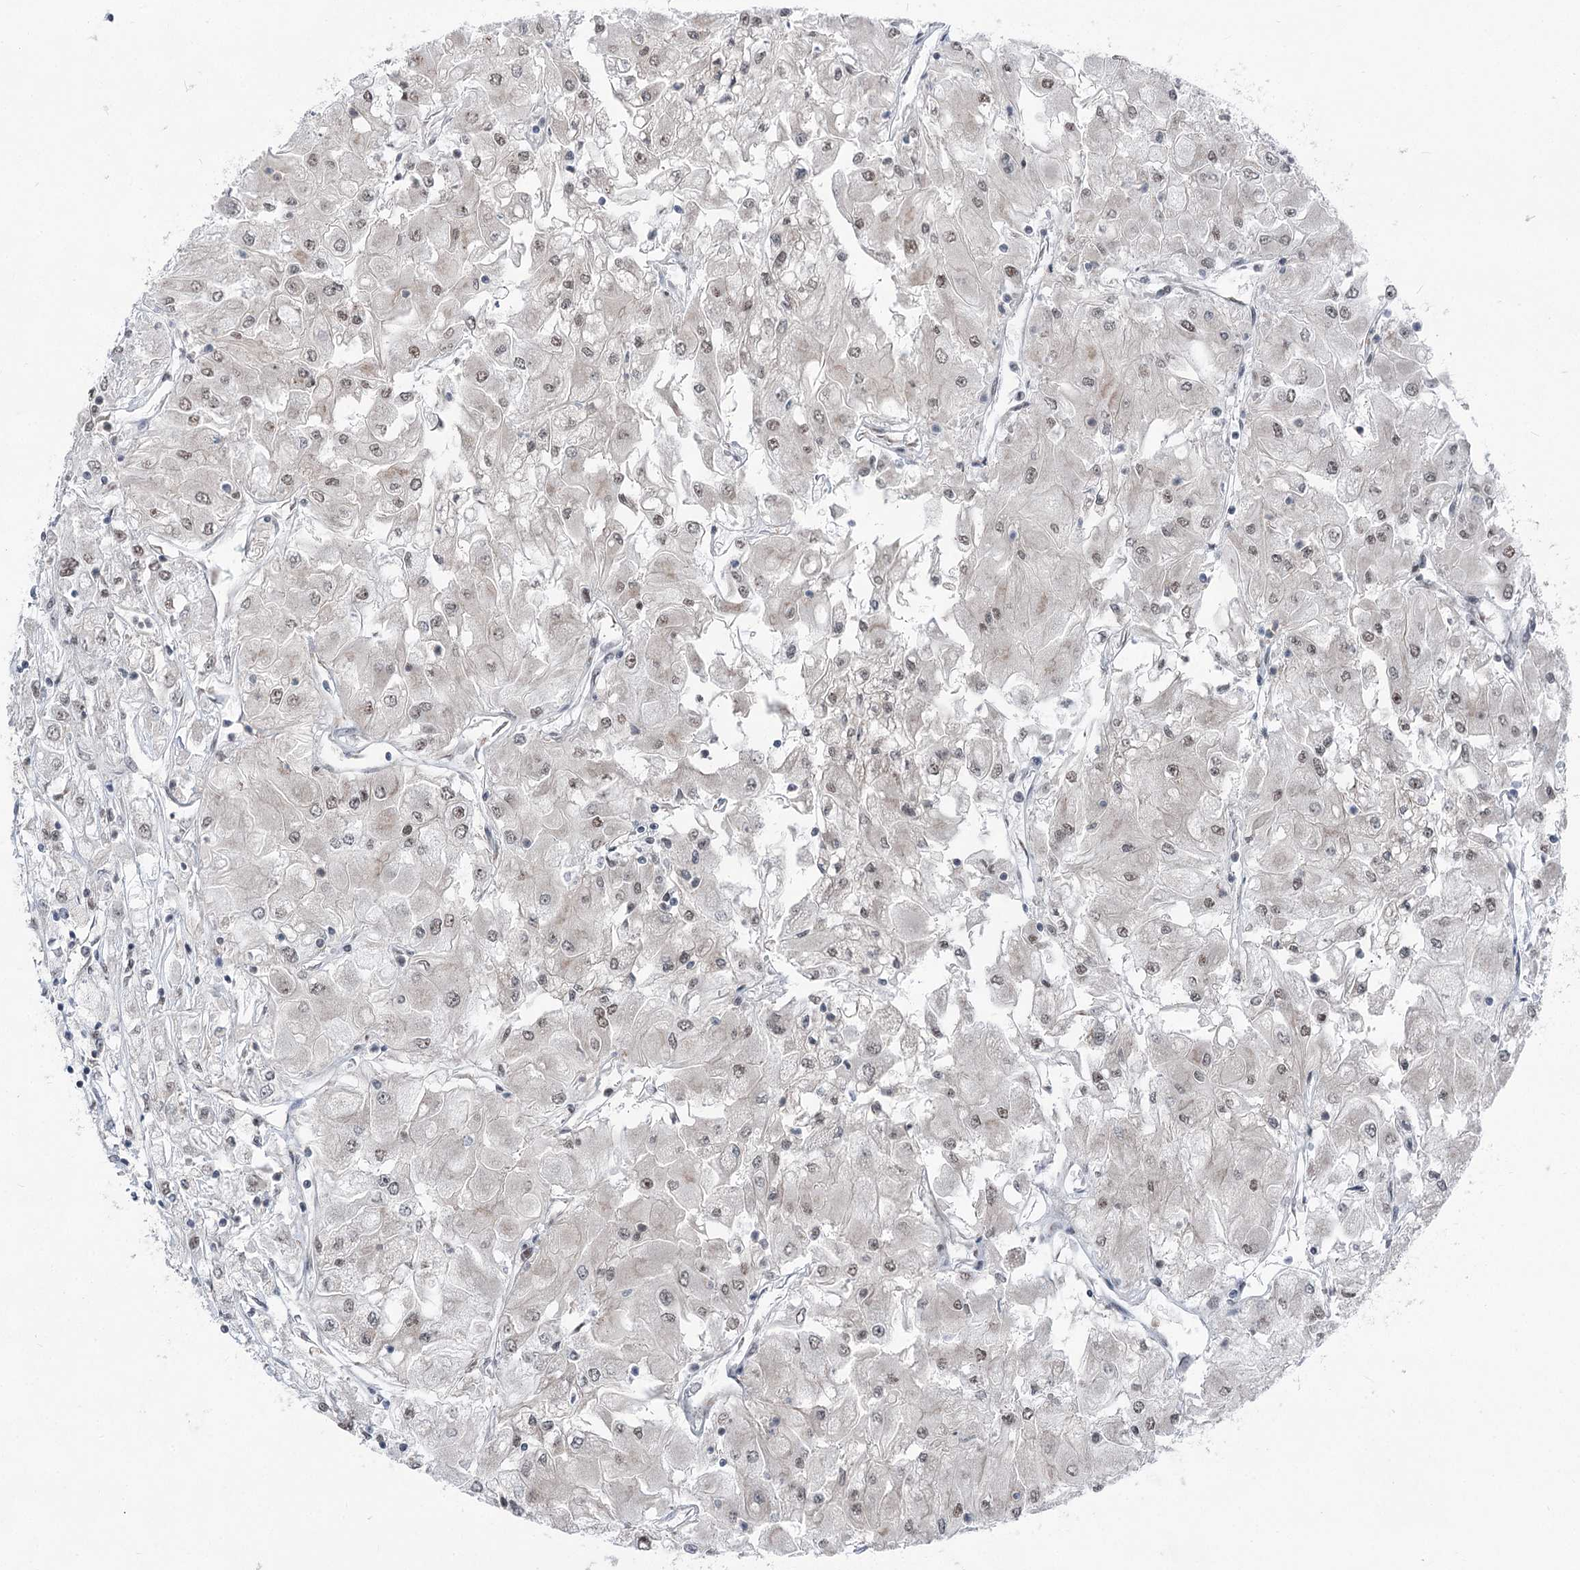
{"staining": {"intensity": "weak", "quantity": "<25%", "location": "nuclear"}, "tissue": "renal cancer", "cell_type": "Tumor cells", "image_type": "cancer", "snomed": [{"axis": "morphology", "description": "Adenocarcinoma, NOS"}, {"axis": "topography", "description": "Kidney"}], "caption": "This is a histopathology image of immunohistochemistry staining of renal cancer (adenocarcinoma), which shows no positivity in tumor cells.", "gene": "ZCCHC8", "patient": {"sex": "male", "age": 80}}